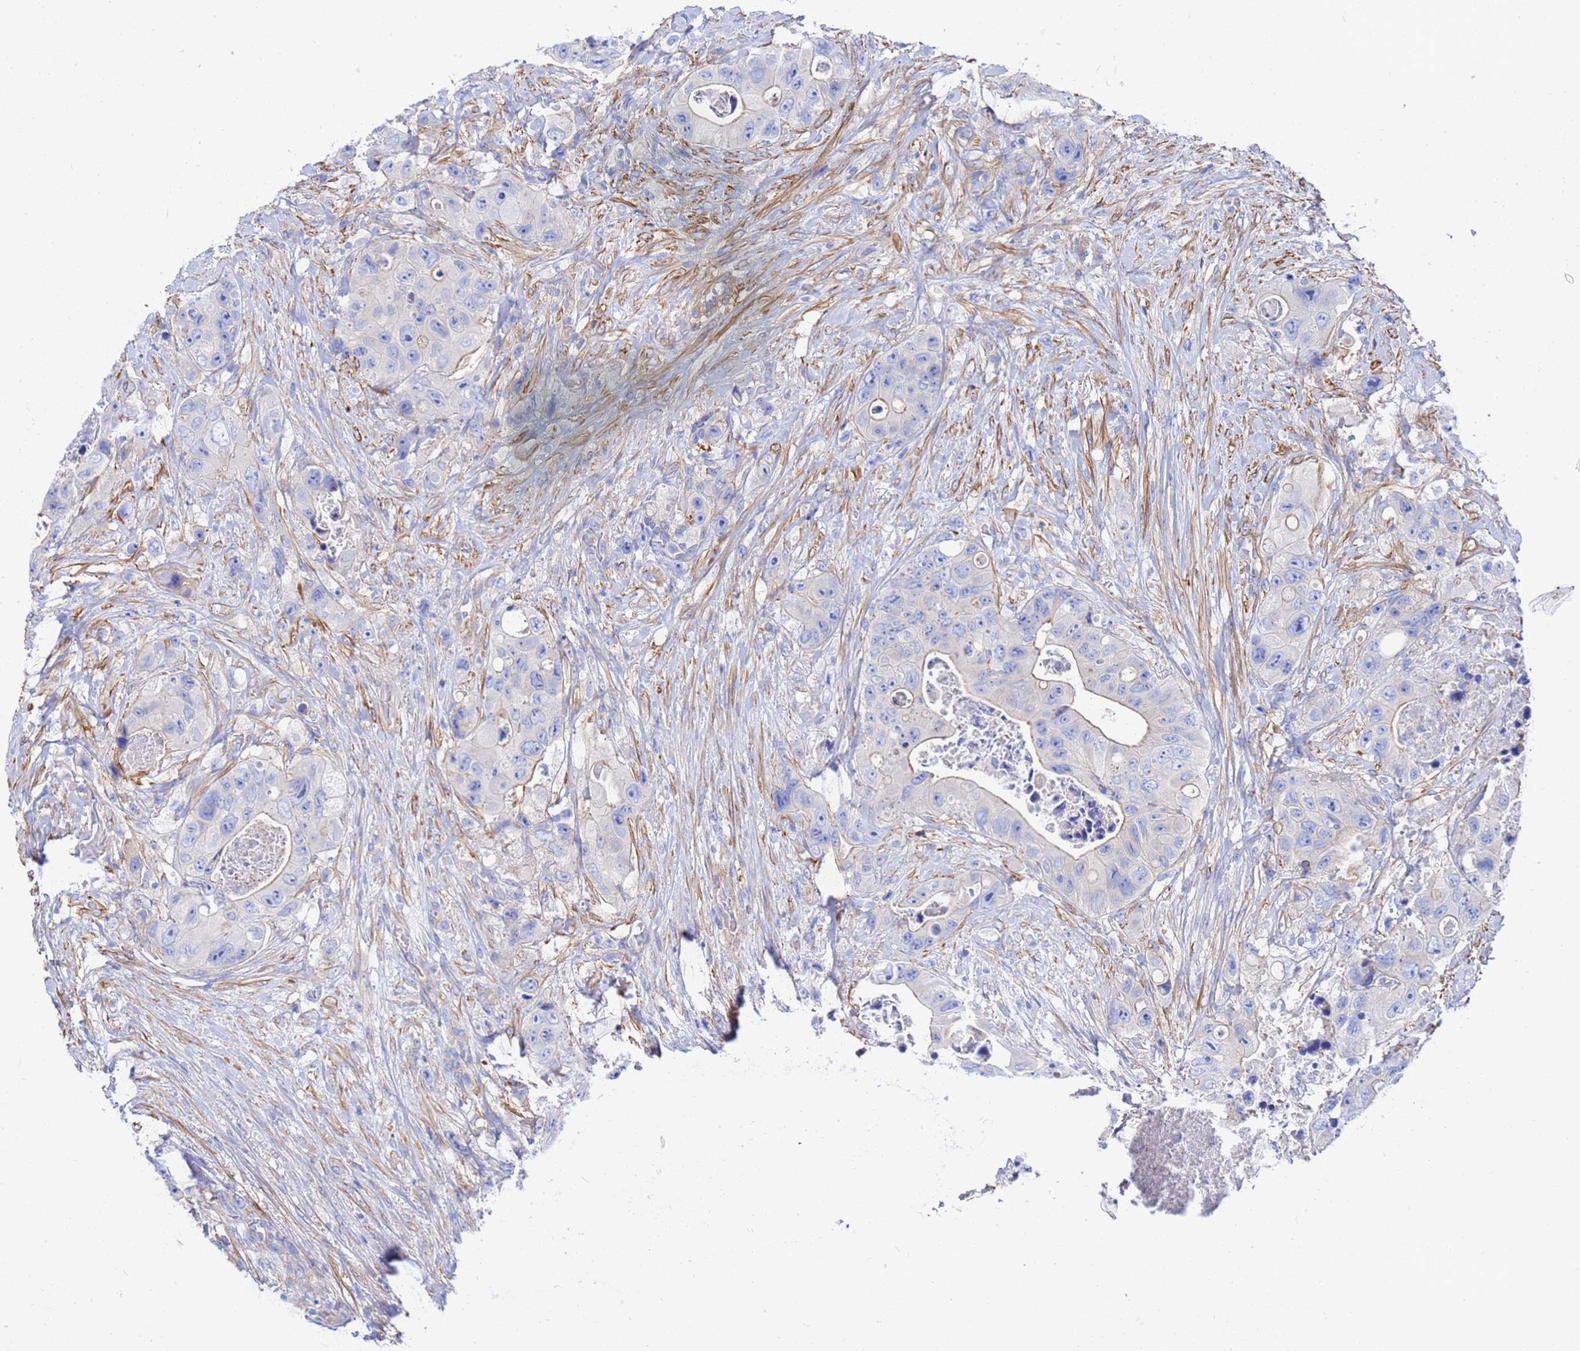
{"staining": {"intensity": "weak", "quantity": "25%-75%", "location": "cytoplasmic/membranous"}, "tissue": "colorectal cancer", "cell_type": "Tumor cells", "image_type": "cancer", "snomed": [{"axis": "morphology", "description": "Adenocarcinoma, NOS"}, {"axis": "topography", "description": "Colon"}], "caption": "Brown immunohistochemical staining in colorectal adenocarcinoma demonstrates weak cytoplasmic/membranous positivity in approximately 25%-75% of tumor cells. (Brightfield microscopy of DAB IHC at high magnification).", "gene": "RAB39B", "patient": {"sex": "female", "age": 46}}